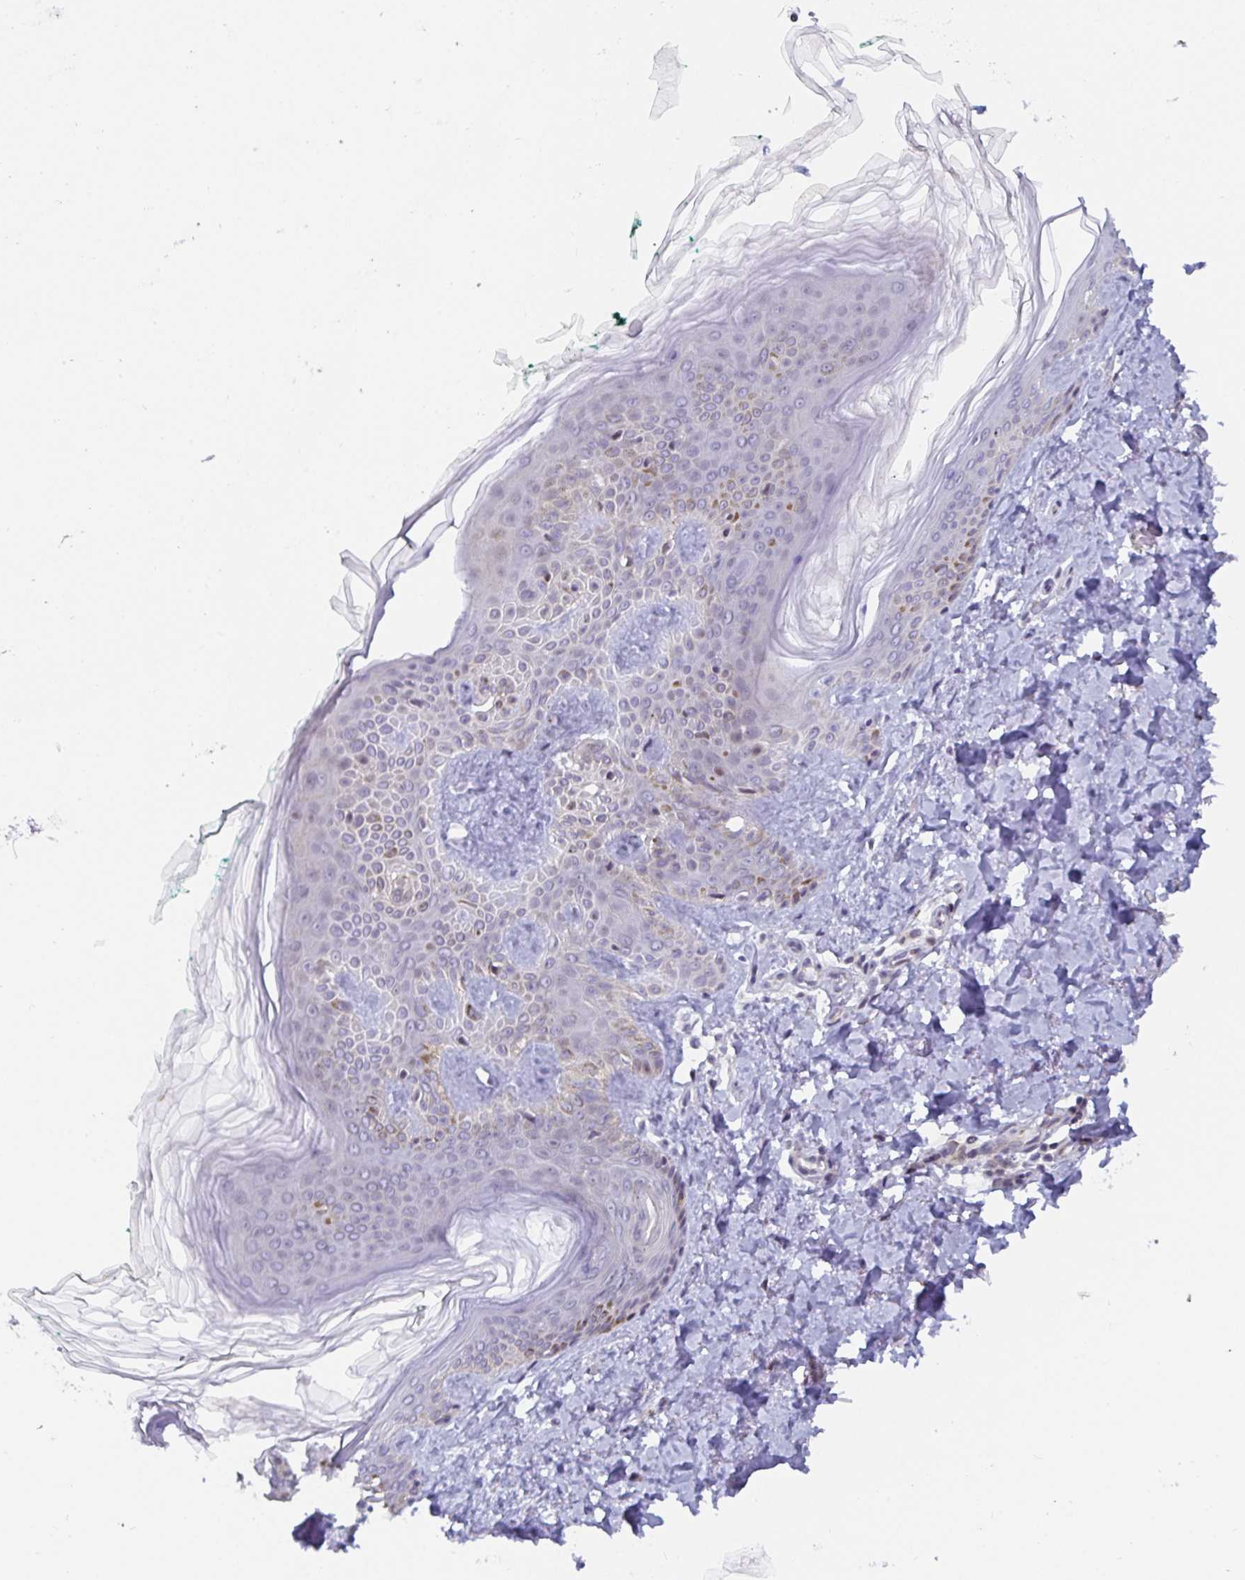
{"staining": {"intensity": "negative", "quantity": "none", "location": "none"}, "tissue": "skin", "cell_type": "Fibroblasts", "image_type": "normal", "snomed": [{"axis": "morphology", "description": "Normal tissue, NOS"}, {"axis": "topography", "description": "Skin"}, {"axis": "topography", "description": "Peripheral nerve tissue"}], "caption": "Human skin stained for a protein using immunohistochemistry (IHC) demonstrates no positivity in fibroblasts.", "gene": "WDR72", "patient": {"sex": "female", "age": 45}}